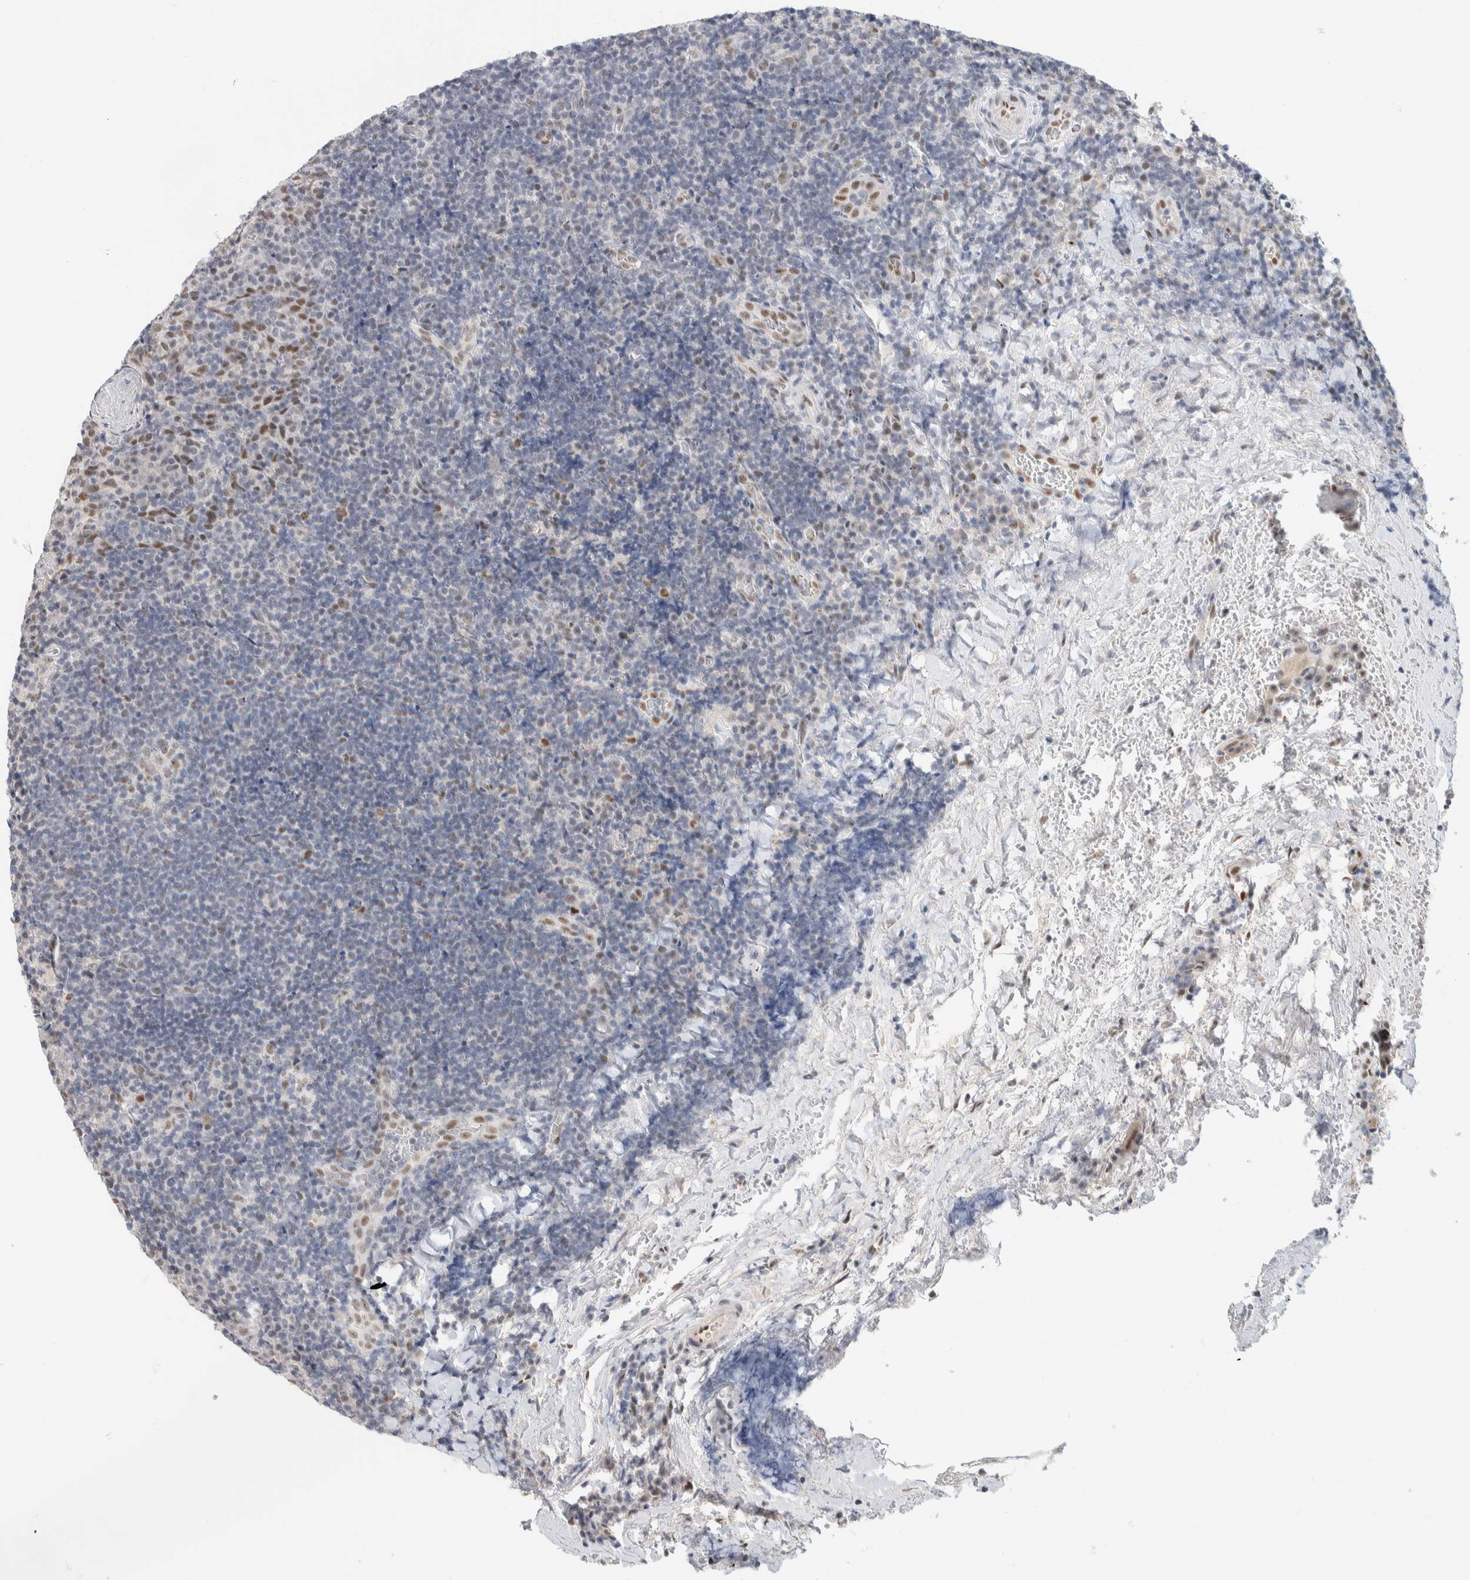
{"staining": {"intensity": "weak", "quantity": "<25%", "location": "nuclear"}, "tissue": "lymphoma", "cell_type": "Tumor cells", "image_type": "cancer", "snomed": [{"axis": "morphology", "description": "Malignant lymphoma, non-Hodgkin's type, High grade"}, {"axis": "topography", "description": "Tonsil"}], "caption": "IHC of malignant lymphoma, non-Hodgkin's type (high-grade) demonstrates no positivity in tumor cells.", "gene": "PUS7", "patient": {"sex": "female", "age": 36}}